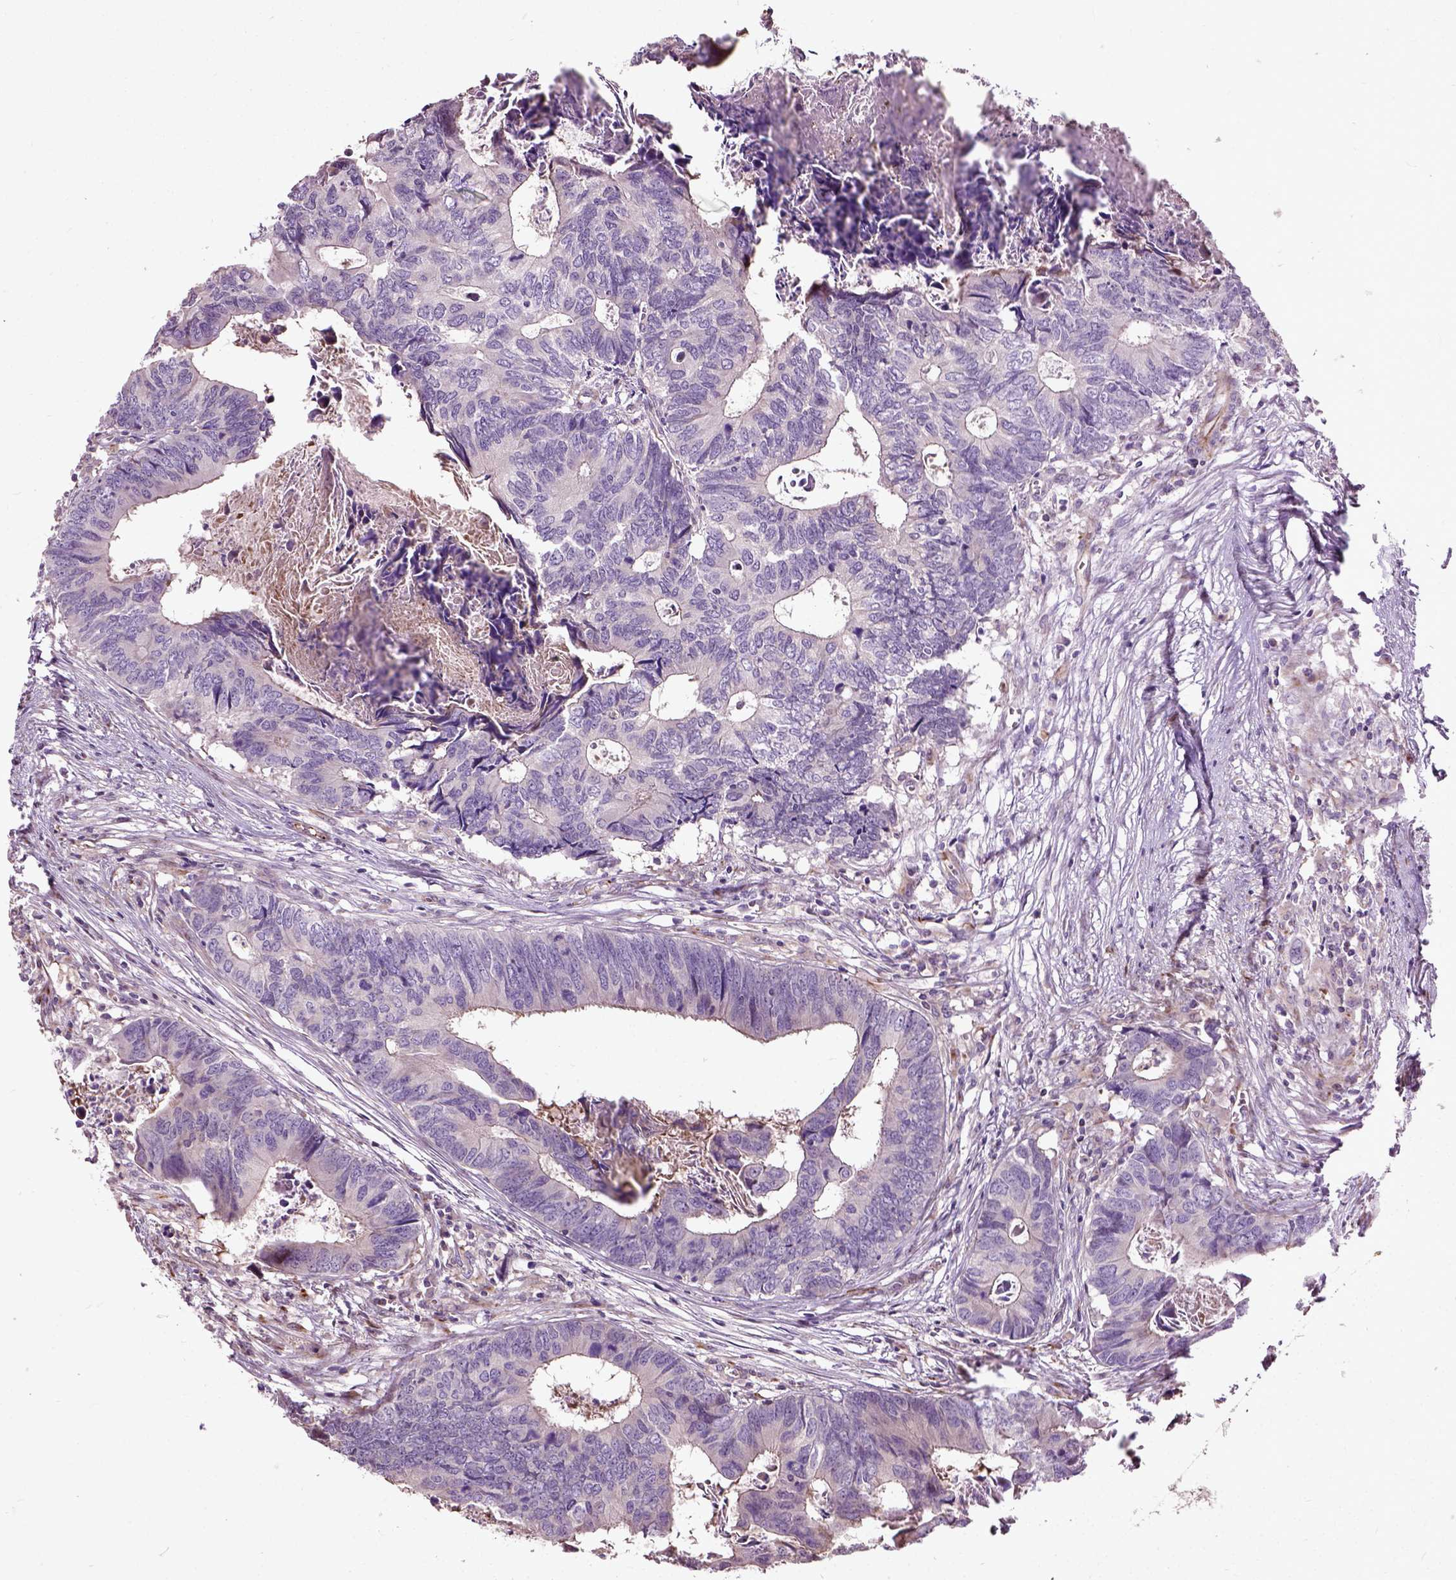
{"staining": {"intensity": "negative", "quantity": "none", "location": "none"}, "tissue": "colorectal cancer", "cell_type": "Tumor cells", "image_type": "cancer", "snomed": [{"axis": "morphology", "description": "Adenocarcinoma, NOS"}, {"axis": "topography", "description": "Colon"}], "caption": "This image is of colorectal adenocarcinoma stained with immunohistochemistry to label a protein in brown with the nuclei are counter-stained blue. There is no positivity in tumor cells. The staining is performed using DAB (3,3'-diaminobenzidine) brown chromogen with nuclei counter-stained in using hematoxylin.", "gene": "PKP3", "patient": {"sex": "female", "age": 82}}